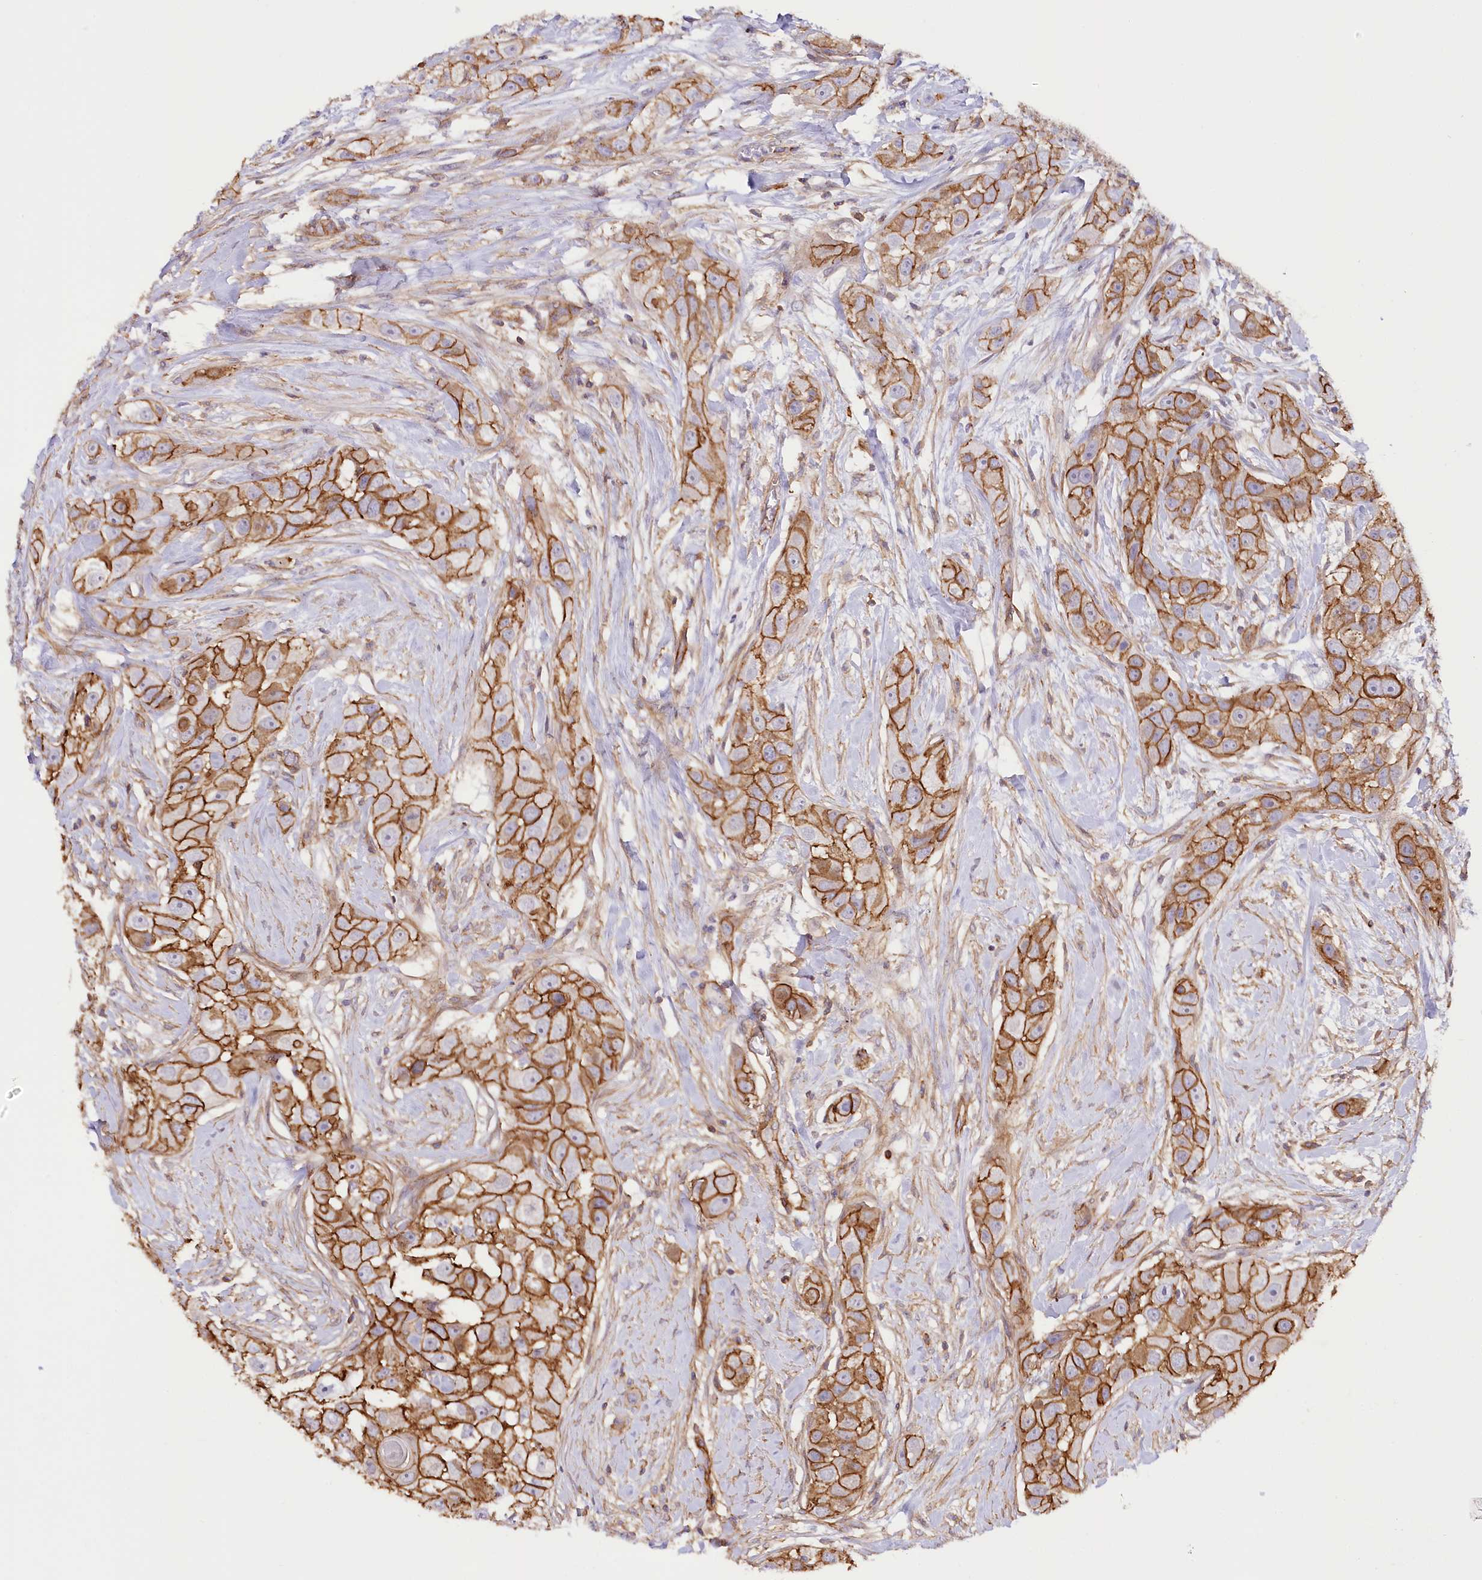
{"staining": {"intensity": "strong", "quantity": ">75%", "location": "cytoplasmic/membranous"}, "tissue": "head and neck cancer", "cell_type": "Tumor cells", "image_type": "cancer", "snomed": [{"axis": "morphology", "description": "Normal tissue, NOS"}, {"axis": "morphology", "description": "Squamous cell carcinoma, NOS"}, {"axis": "topography", "description": "Skeletal muscle"}, {"axis": "topography", "description": "Head-Neck"}], "caption": "About >75% of tumor cells in head and neck cancer (squamous cell carcinoma) demonstrate strong cytoplasmic/membranous protein staining as visualized by brown immunohistochemical staining.", "gene": "SYNPO2", "patient": {"sex": "male", "age": 51}}